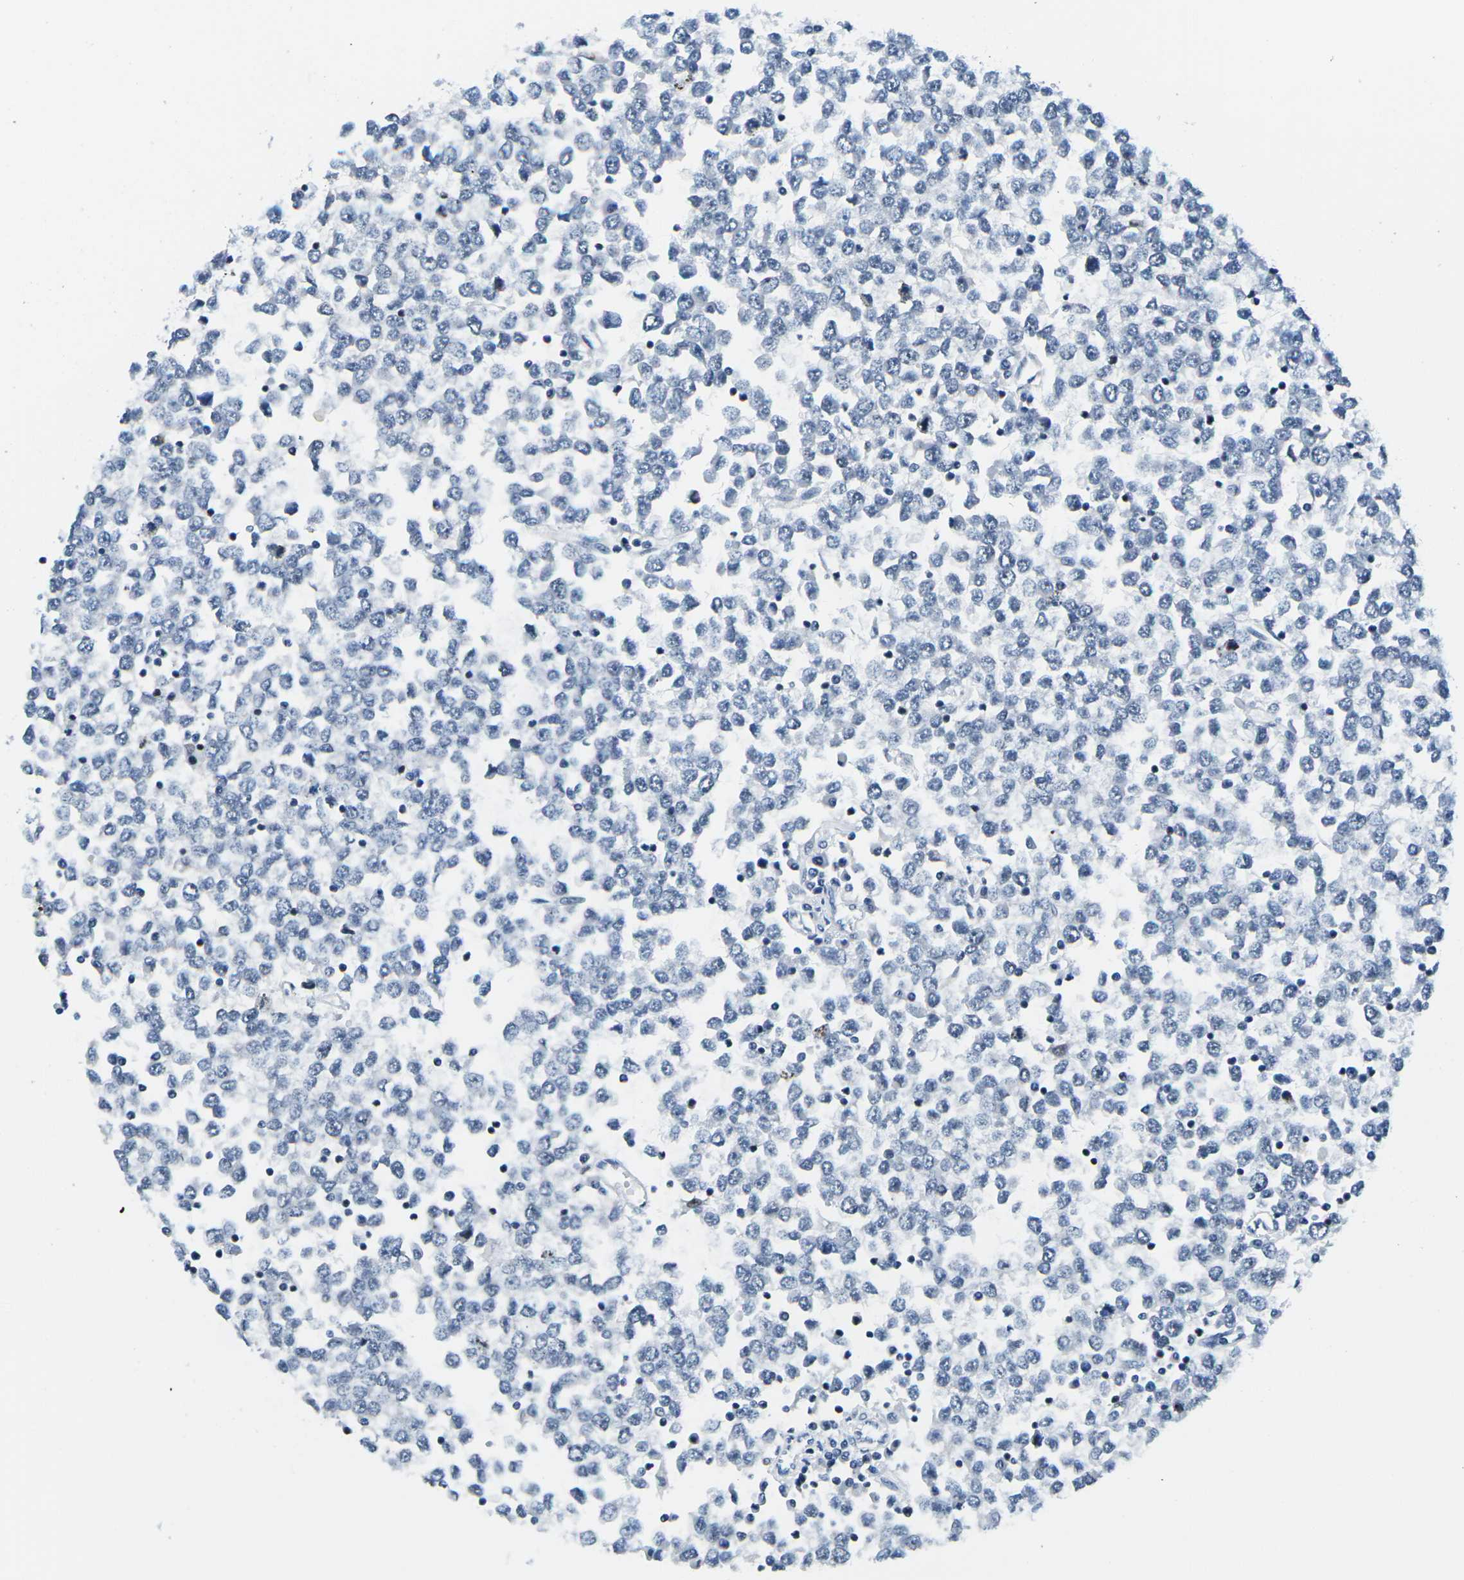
{"staining": {"intensity": "negative", "quantity": "none", "location": "none"}, "tissue": "testis cancer", "cell_type": "Tumor cells", "image_type": "cancer", "snomed": [{"axis": "morphology", "description": "Seminoma, NOS"}, {"axis": "topography", "description": "Testis"}], "caption": "Tumor cells show no significant staining in testis cancer. (Brightfield microscopy of DAB (3,3'-diaminobenzidine) immunohistochemistry at high magnification).", "gene": "PRPF8", "patient": {"sex": "male", "age": 65}}